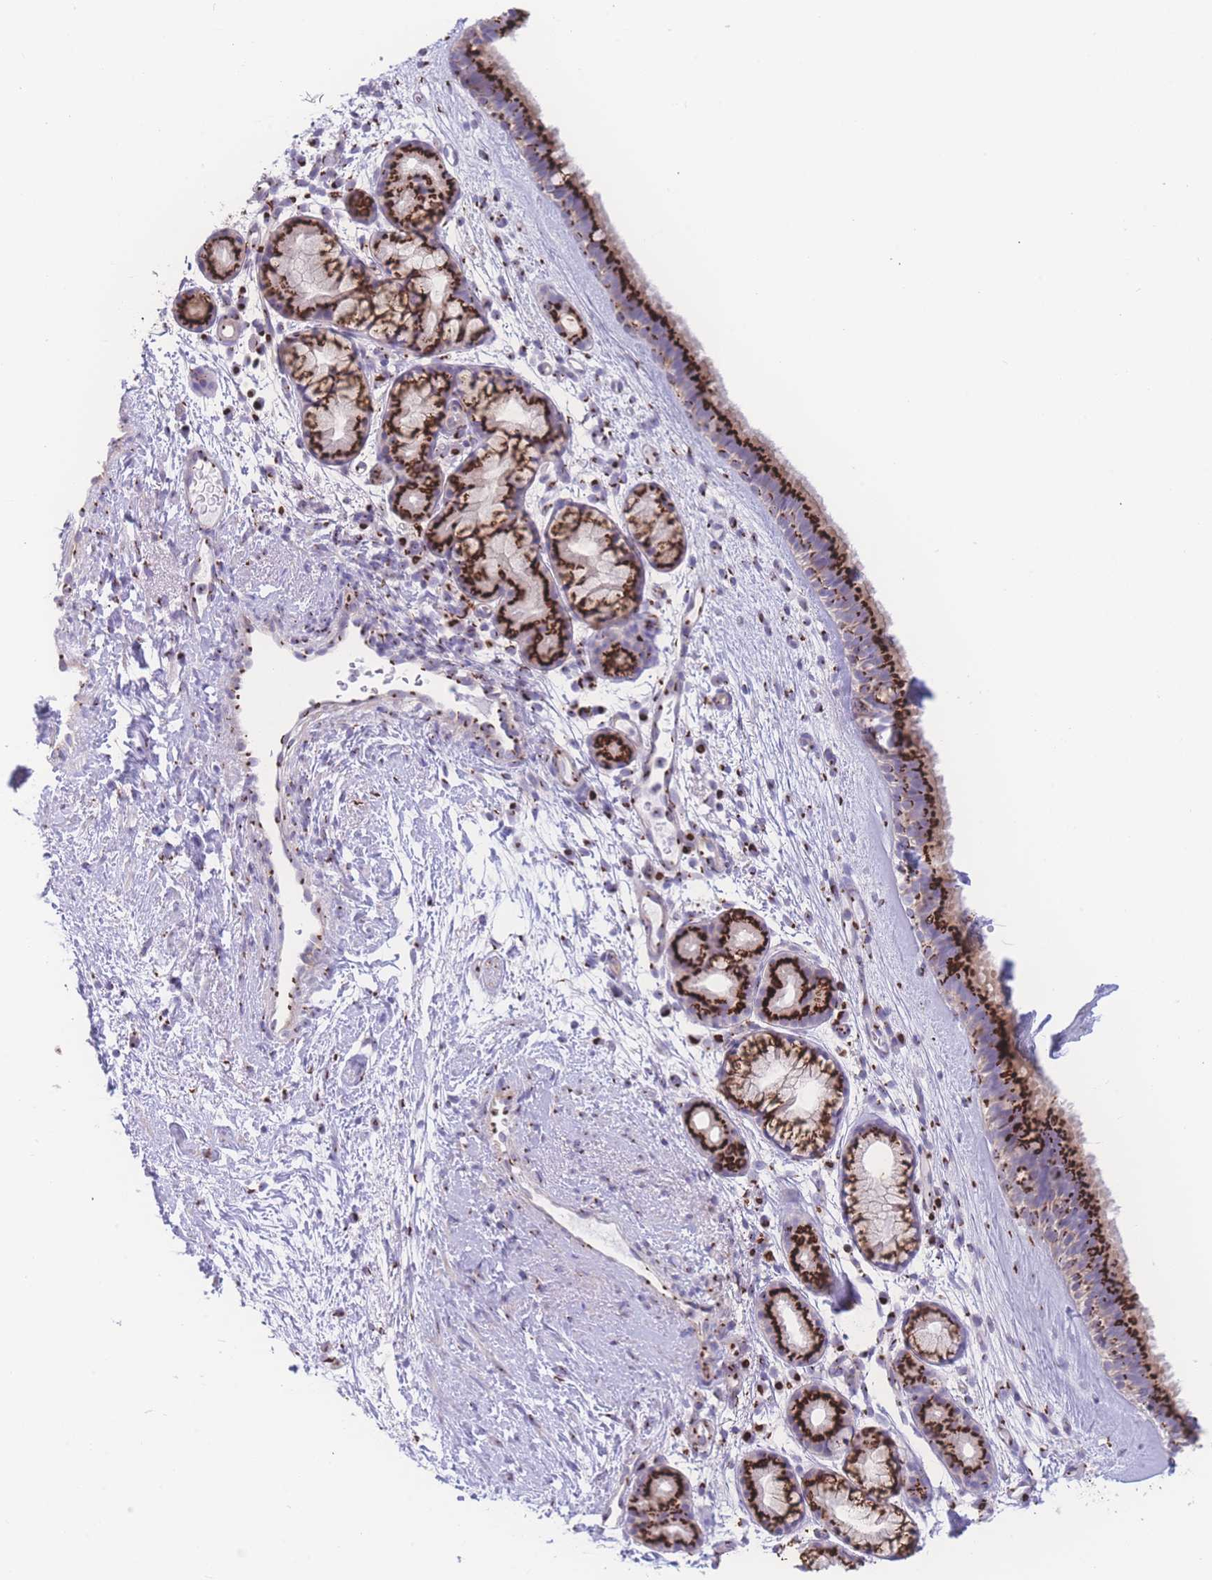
{"staining": {"intensity": "strong", "quantity": ">75%", "location": "cytoplasmic/membranous"}, "tissue": "nasopharynx", "cell_type": "Respiratory epithelial cells", "image_type": "normal", "snomed": [{"axis": "morphology", "description": "Normal tissue, NOS"}, {"axis": "topography", "description": "Nasopharynx"}], "caption": "A brown stain highlights strong cytoplasmic/membranous expression of a protein in respiratory epithelial cells of unremarkable nasopharynx. Immunohistochemistry stains the protein of interest in brown and the nuclei are stained blue.", "gene": "GOLM2", "patient": {"sex": "female", "age": 81}}